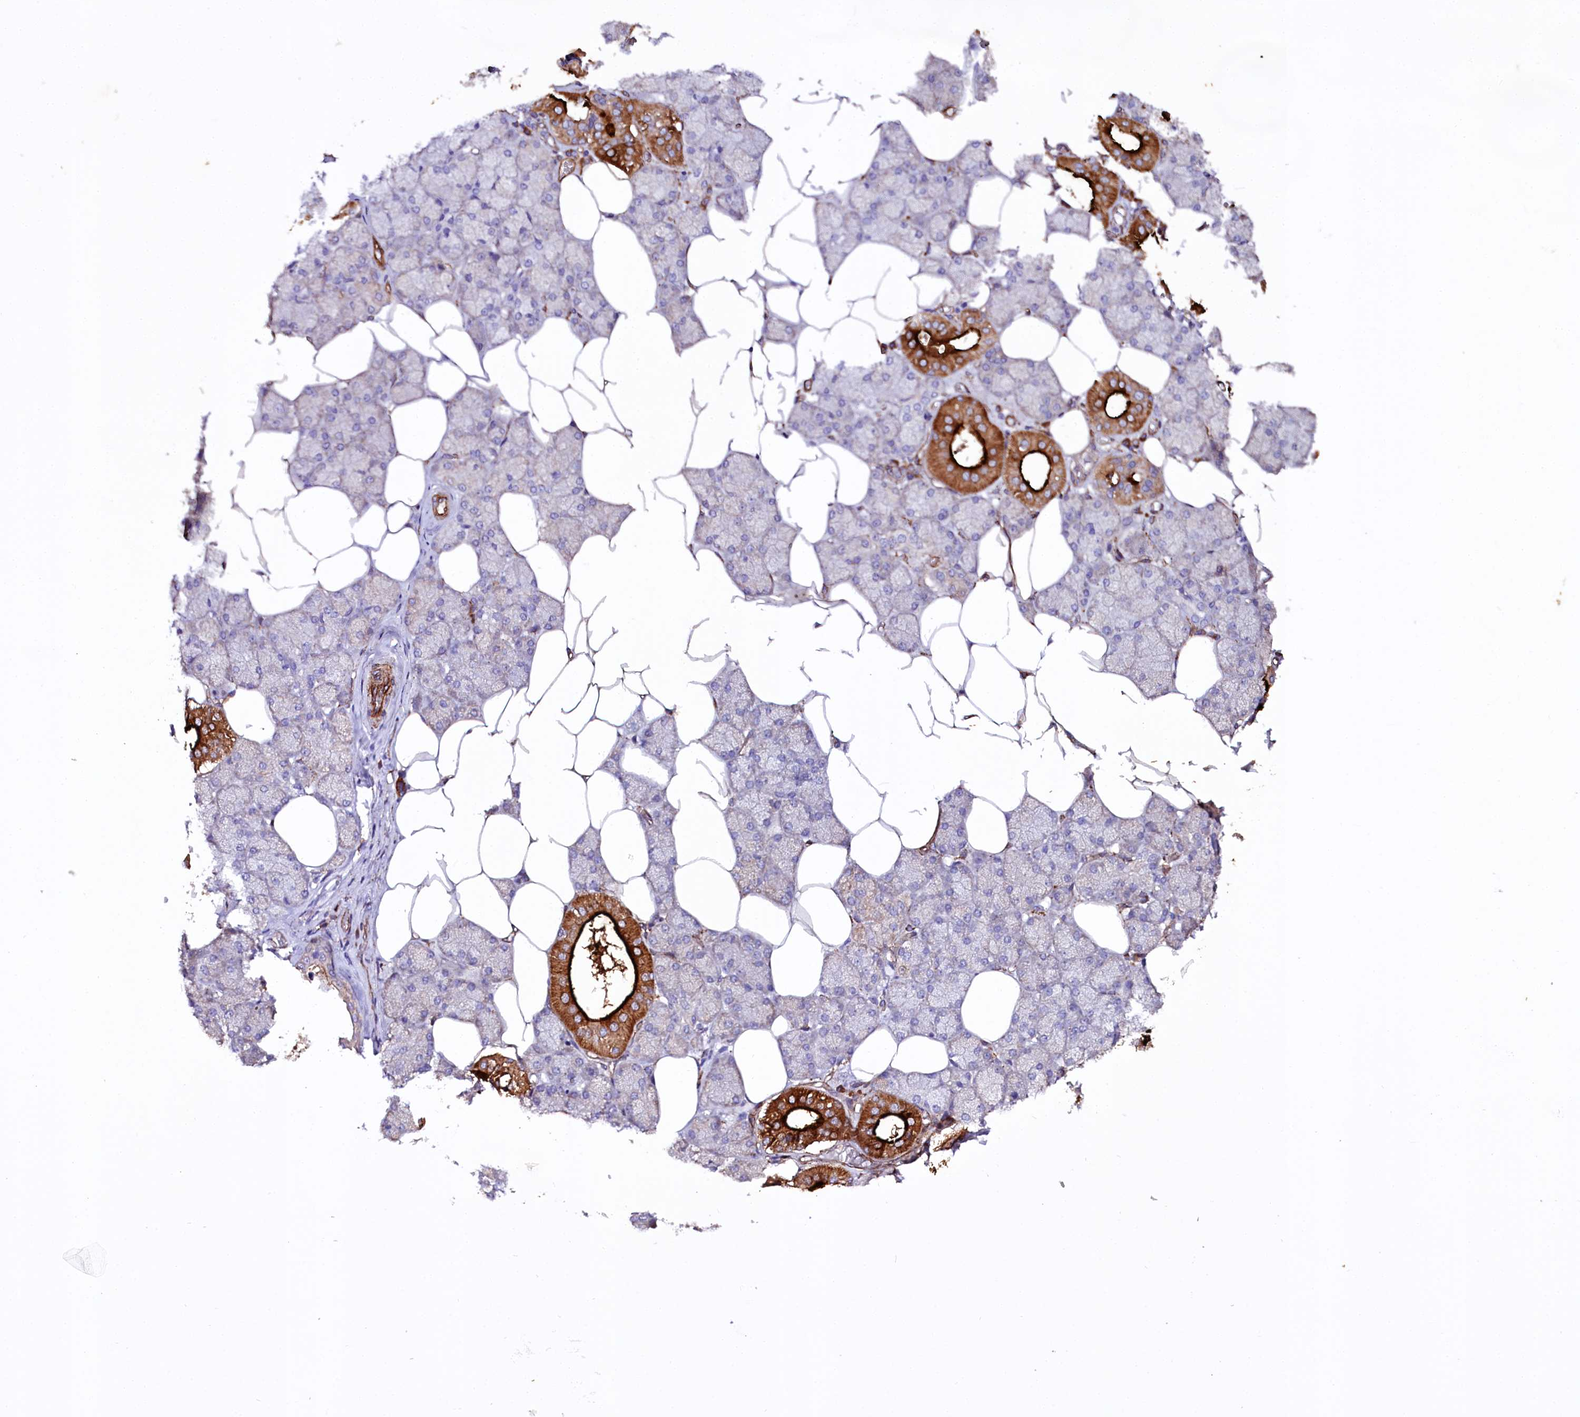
{"staining": {"intensity": "strong", "quantity": "<25%", "location": "cytoplasmic/membranous"}, "tissue": "salivary gland", "cell_type": "Glandular cells", "image_type": "normal", "snomed": [{"axis": "morphology", "description": "Normal tissue, NOS"}, {"axis": "topography", "description": "Salivary gland"}], "caption": "Glandular cells exhibit medium levels of strong cytoplasmic/membranous positivity in about <25% of cells in normal human salivary gland. (DAB IHC, brown staining for protein, blue staining for nuclei).", "gene": "SPATS2", "patient": {"sex": "male", "age": 62}}